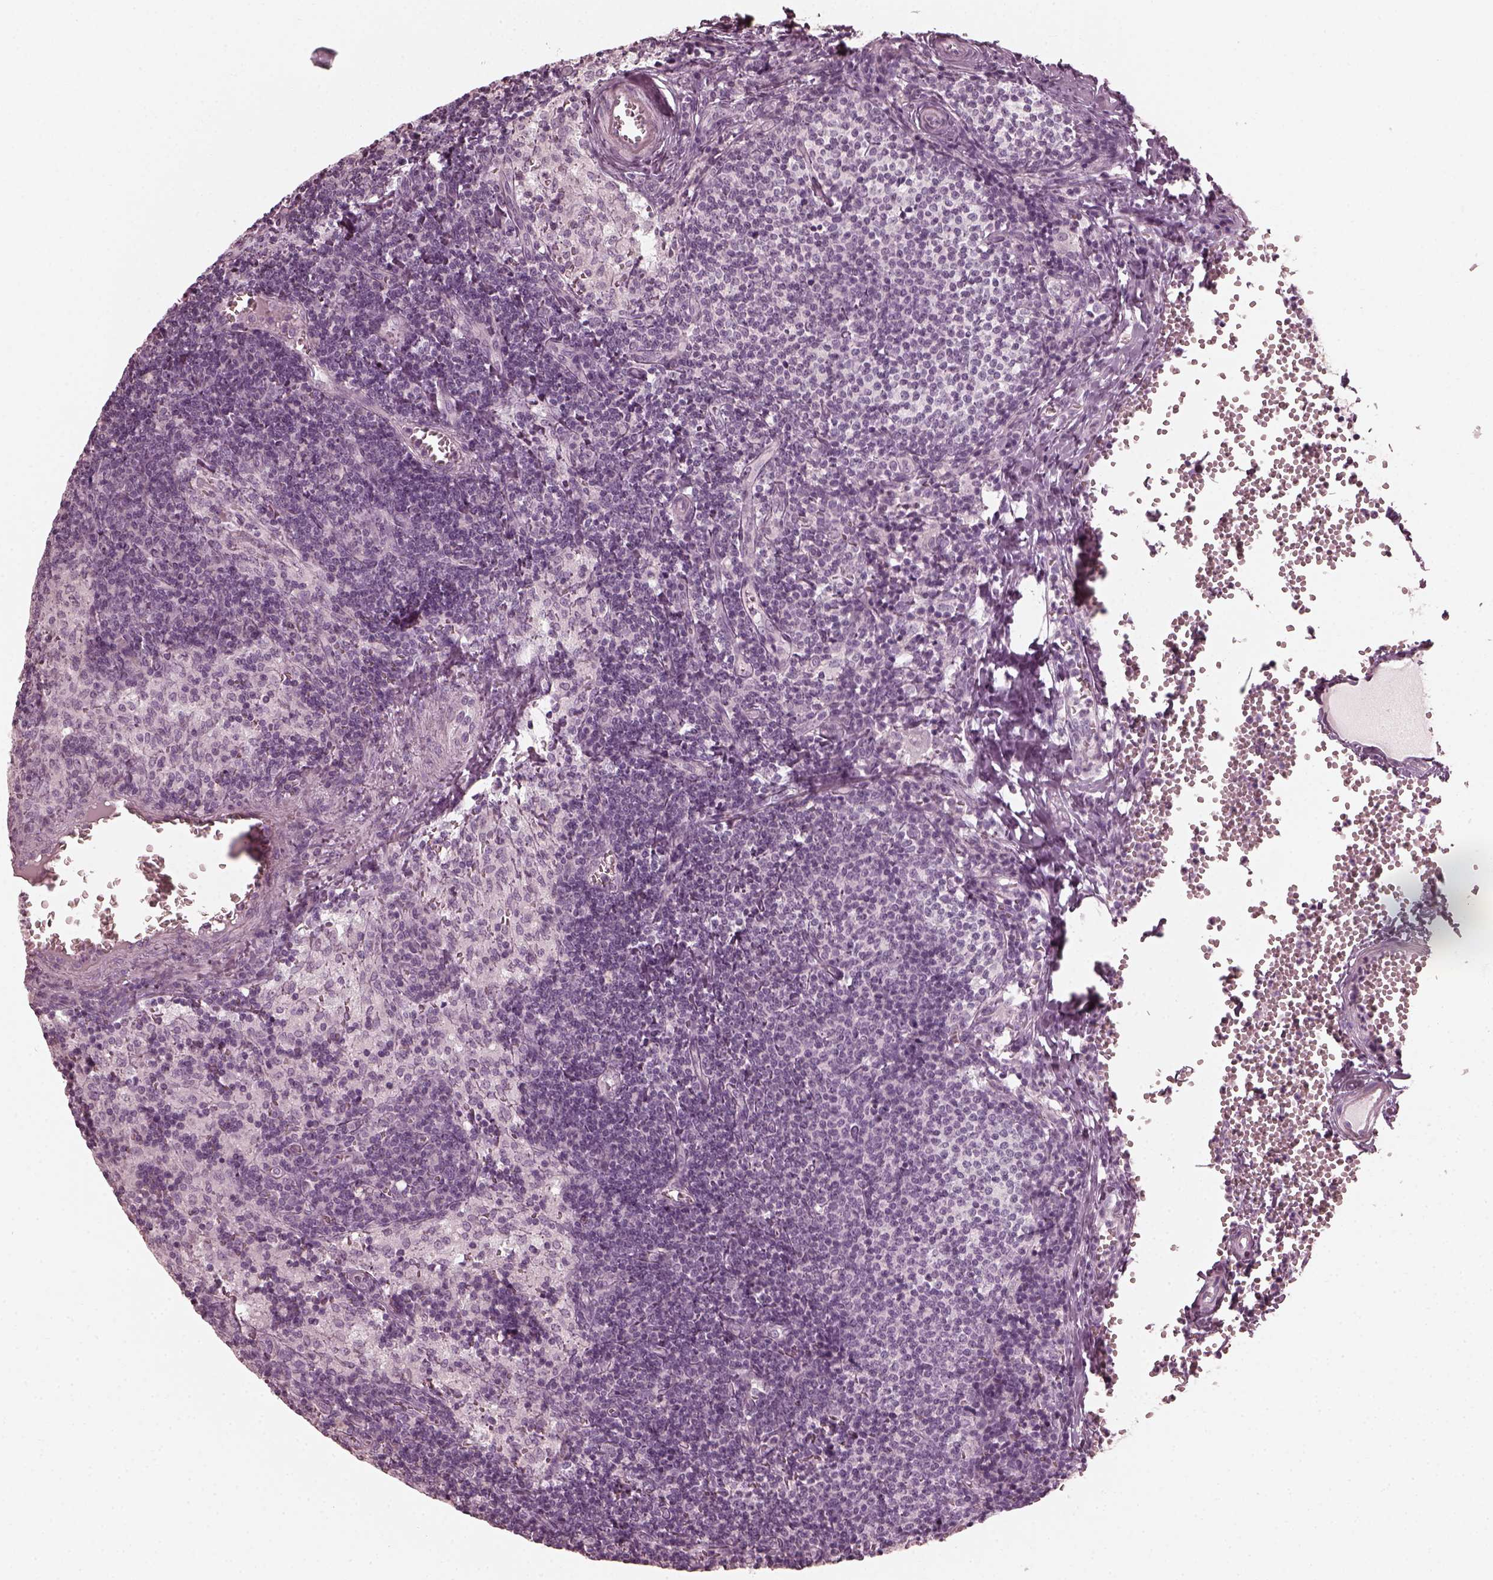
{"staining": {"intensity": "negative", "quantity": "none", "location": "none"}, "tissue": "lymph node", "cell_type": "Germinal center cells", "image_type": "normal", "snomed": [{"axis": "morphology", "description": "Normal tissue, NOS"}, {"axis": "topography", "description": "Lymph node"}], "caption": "Immunohistochemistry photomicrograph of unremarkable lymph node stained for a protein (brown), which reveals no staining in germinal center cells.", "gene": "SAXO2", "patient": {"sex": "female", "age": 50}}